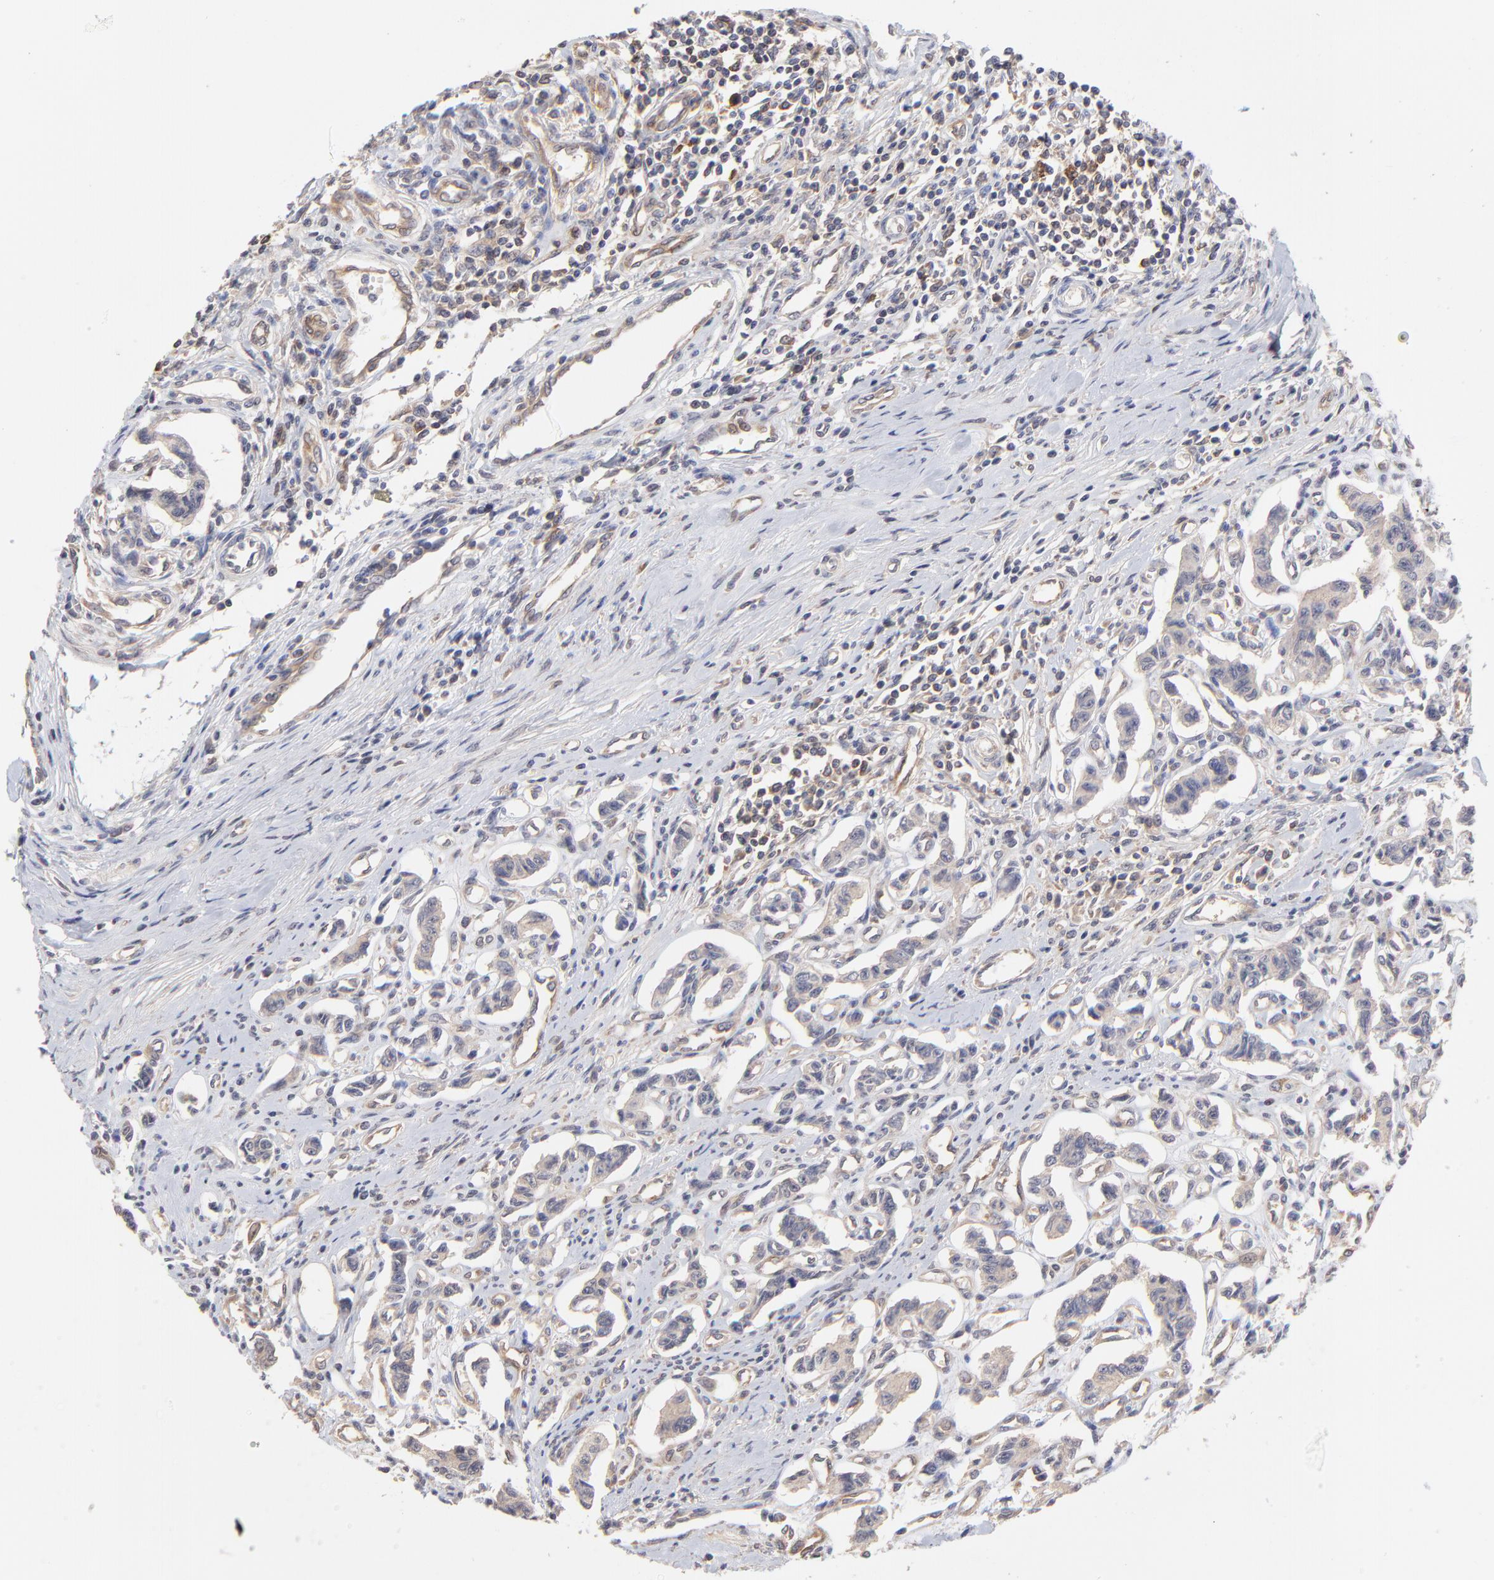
{"staining": {"intensity": "negative", "quantity": "none", "location": "none"}, "tissue": "renal cancer", "cell_type": "Tumor cells", "image_type": "cancer", "snomed": [{"axis": "morphology", "description": "Carcinoid, malignant, NOS"}, {"axis": "topography", "description": "Kidney"}], "caption": "Photomicrograph shows no protein expression in tumor cells of renal cancer (carcinoid (malignant)) tissue.", "gene": "GART", "patient": {"sex": "female", "age": 41}}